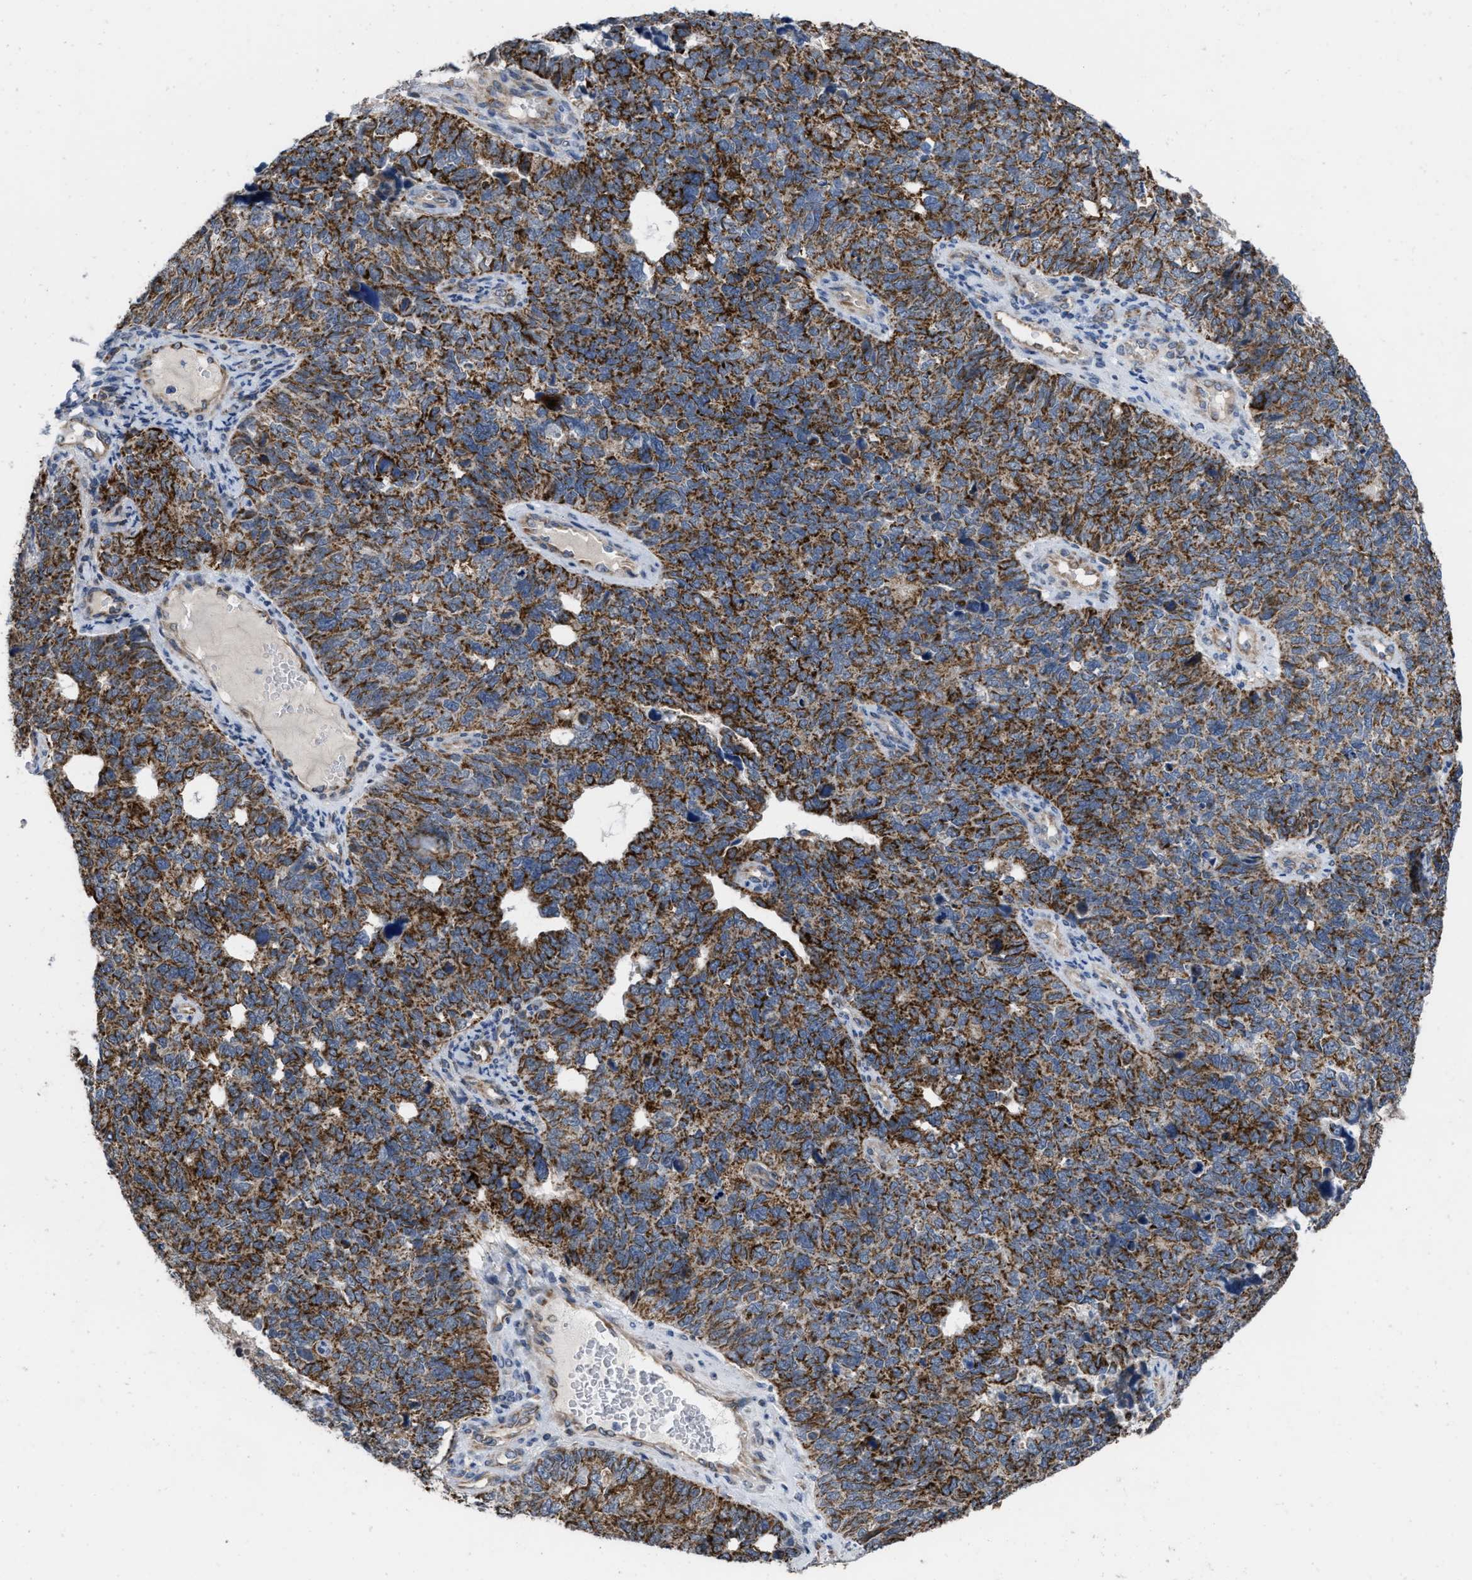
{"staining": {"intensity": "strong", "quantity": ">75%", "location": "cytoplasmic/membranous"}, "tissue": "cervical cancer", "cell_type": "Tumor cells", "image_type": "cancer", "snomed": [{"axis": "morphology", "description": "Squamous cell carcinoma, NOS"}, {"axis": "topography", "description": "Cervix"}], "caption": "Protein positivity by IHC shows strong cytoplasmic/membranous expression in approximately >75% of tumor cells in squamous cell carcinoma (cervical). (DAB IHC with brightfield microscopy, high magnification).", "gene": "AKAP1", "patient": {"sex": "female", "age": 63}}